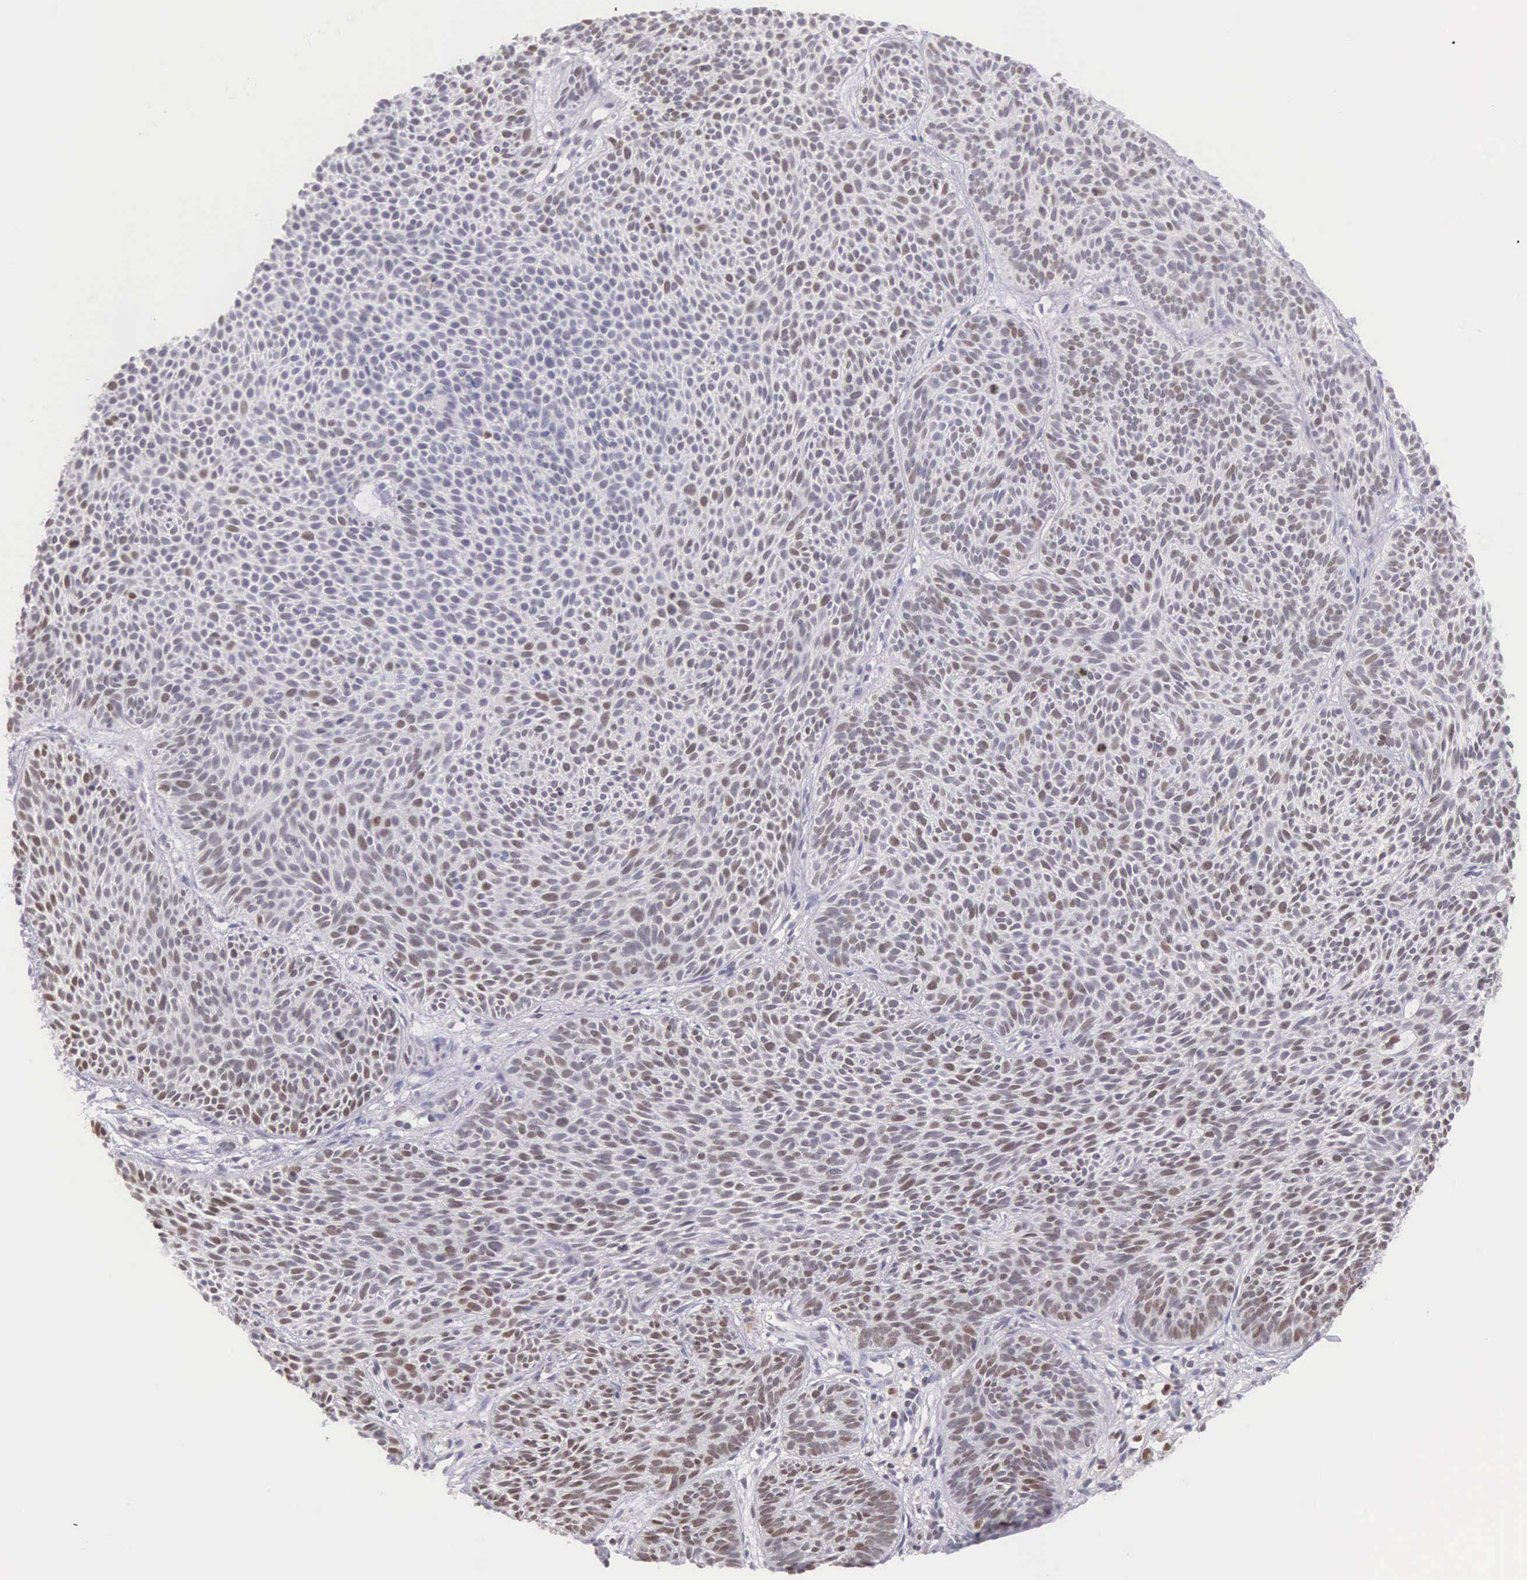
{"staining": {"intensity": "weak", "quantity": "<25%", "location": "nuclear"}, "tissue": "skin cancer", "cell_type": "Tumor cells", "image_type": "cancer", "snomed": [{"axis": "morphology", "description": "Basal cell carcinoma"}, {"axis": "topography", "description": "Skin"}], "caption": "Skin basal cell carcinoma stained for a protein using immunohistochemistry reveals no expression tumor cells.", "gene": "VRK1", "patient": {"sex": "male", "age": 84}}